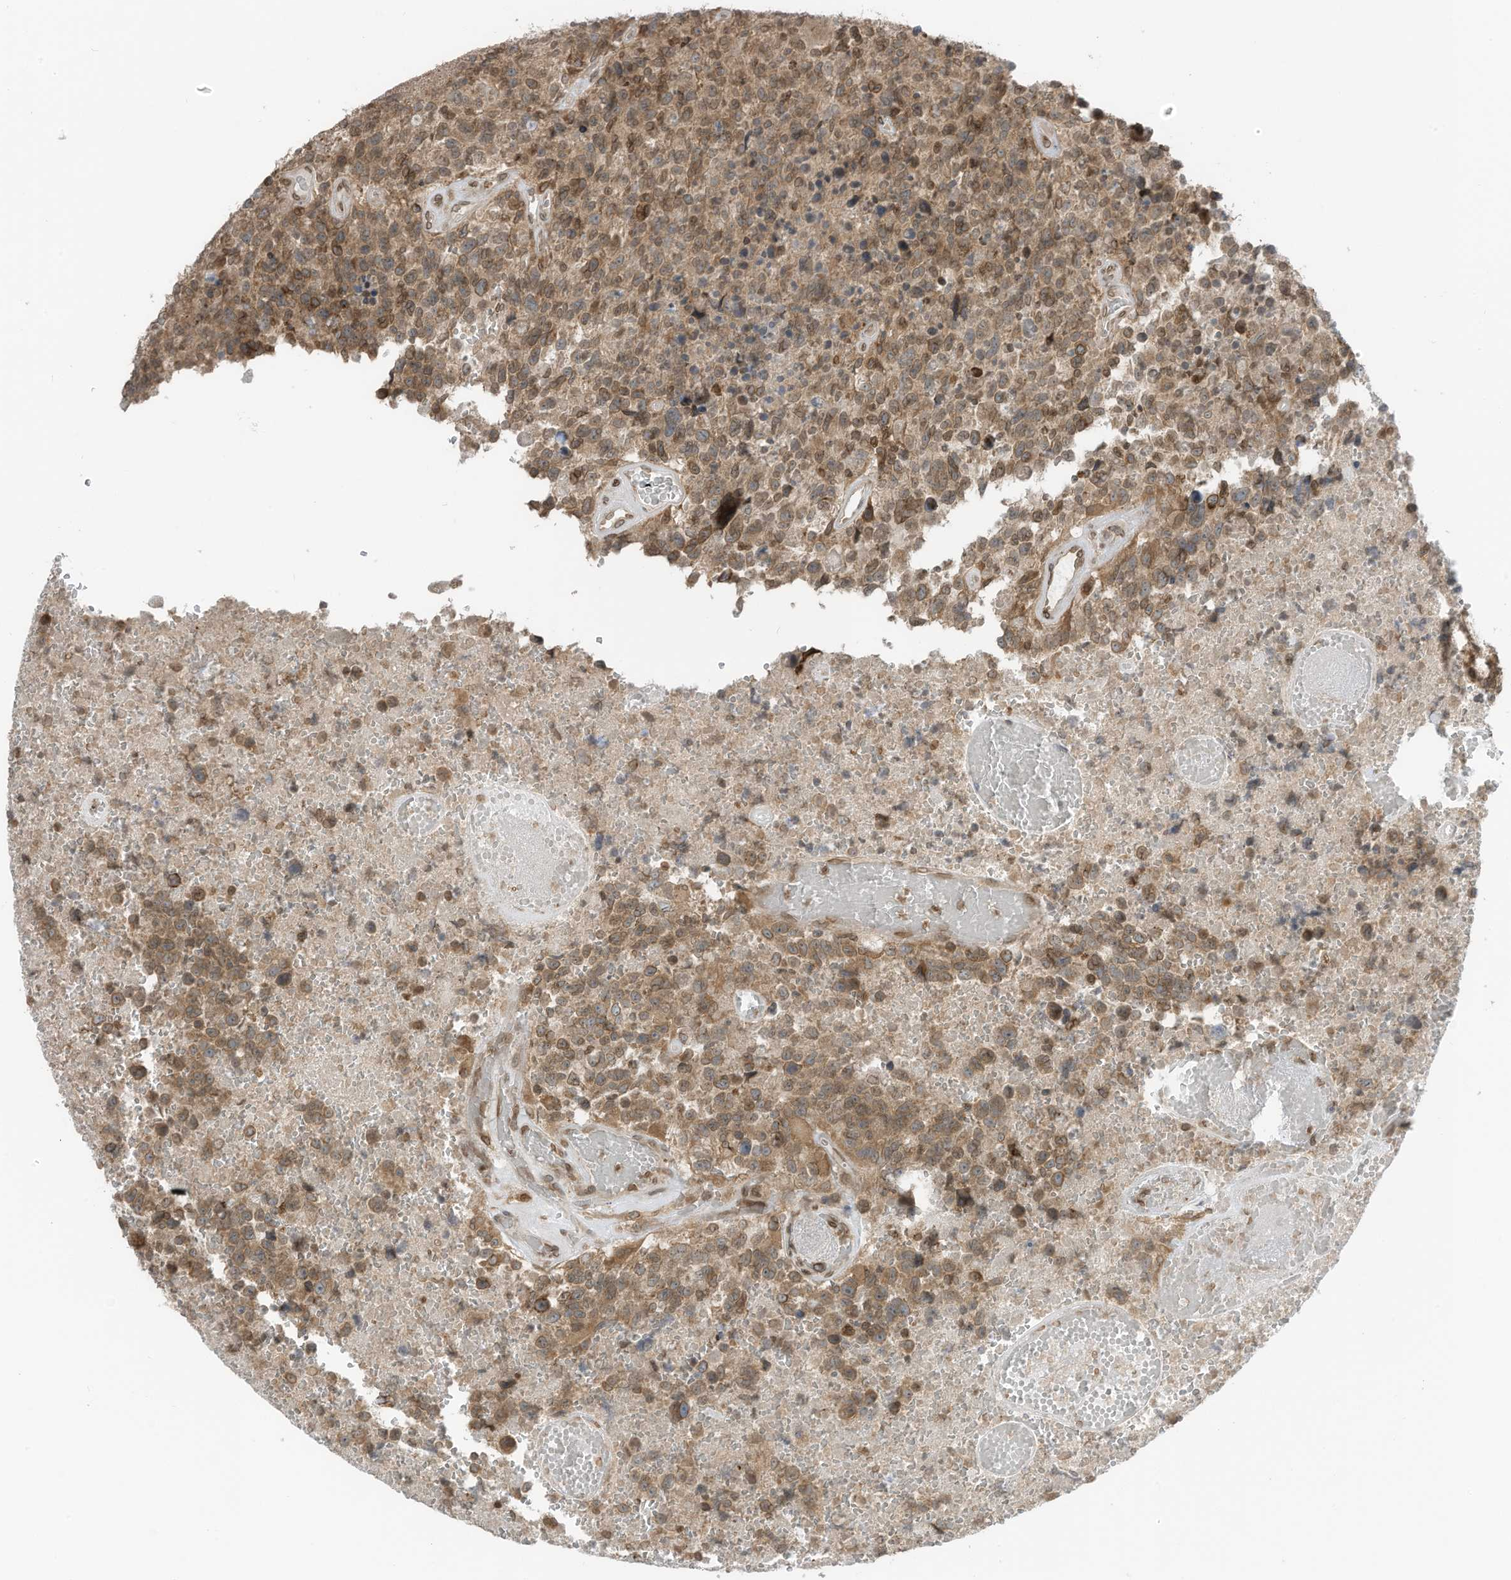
{"staining": {"intensity": "moderate", "quantity": "25%-75%", "location": "cytoplasmic/membranous,nuclear"}, "tissue": "glioma", "cell_type": "Tumor cells", "image_type": "cancer", "snomed": [{"axis": "morphology", "description": "Glioma, malignant, High grade"}, {"axis": "topography", "description": "Brain"}], "caption": "Brown immunohistochemical staining in glioma displays moderate cytoplasmic/membranous and nuclear positivity in approximately 25%-75% of tumor cells.", "gene": "RABL3", "patient": {"sex": "male", "age": 69}}